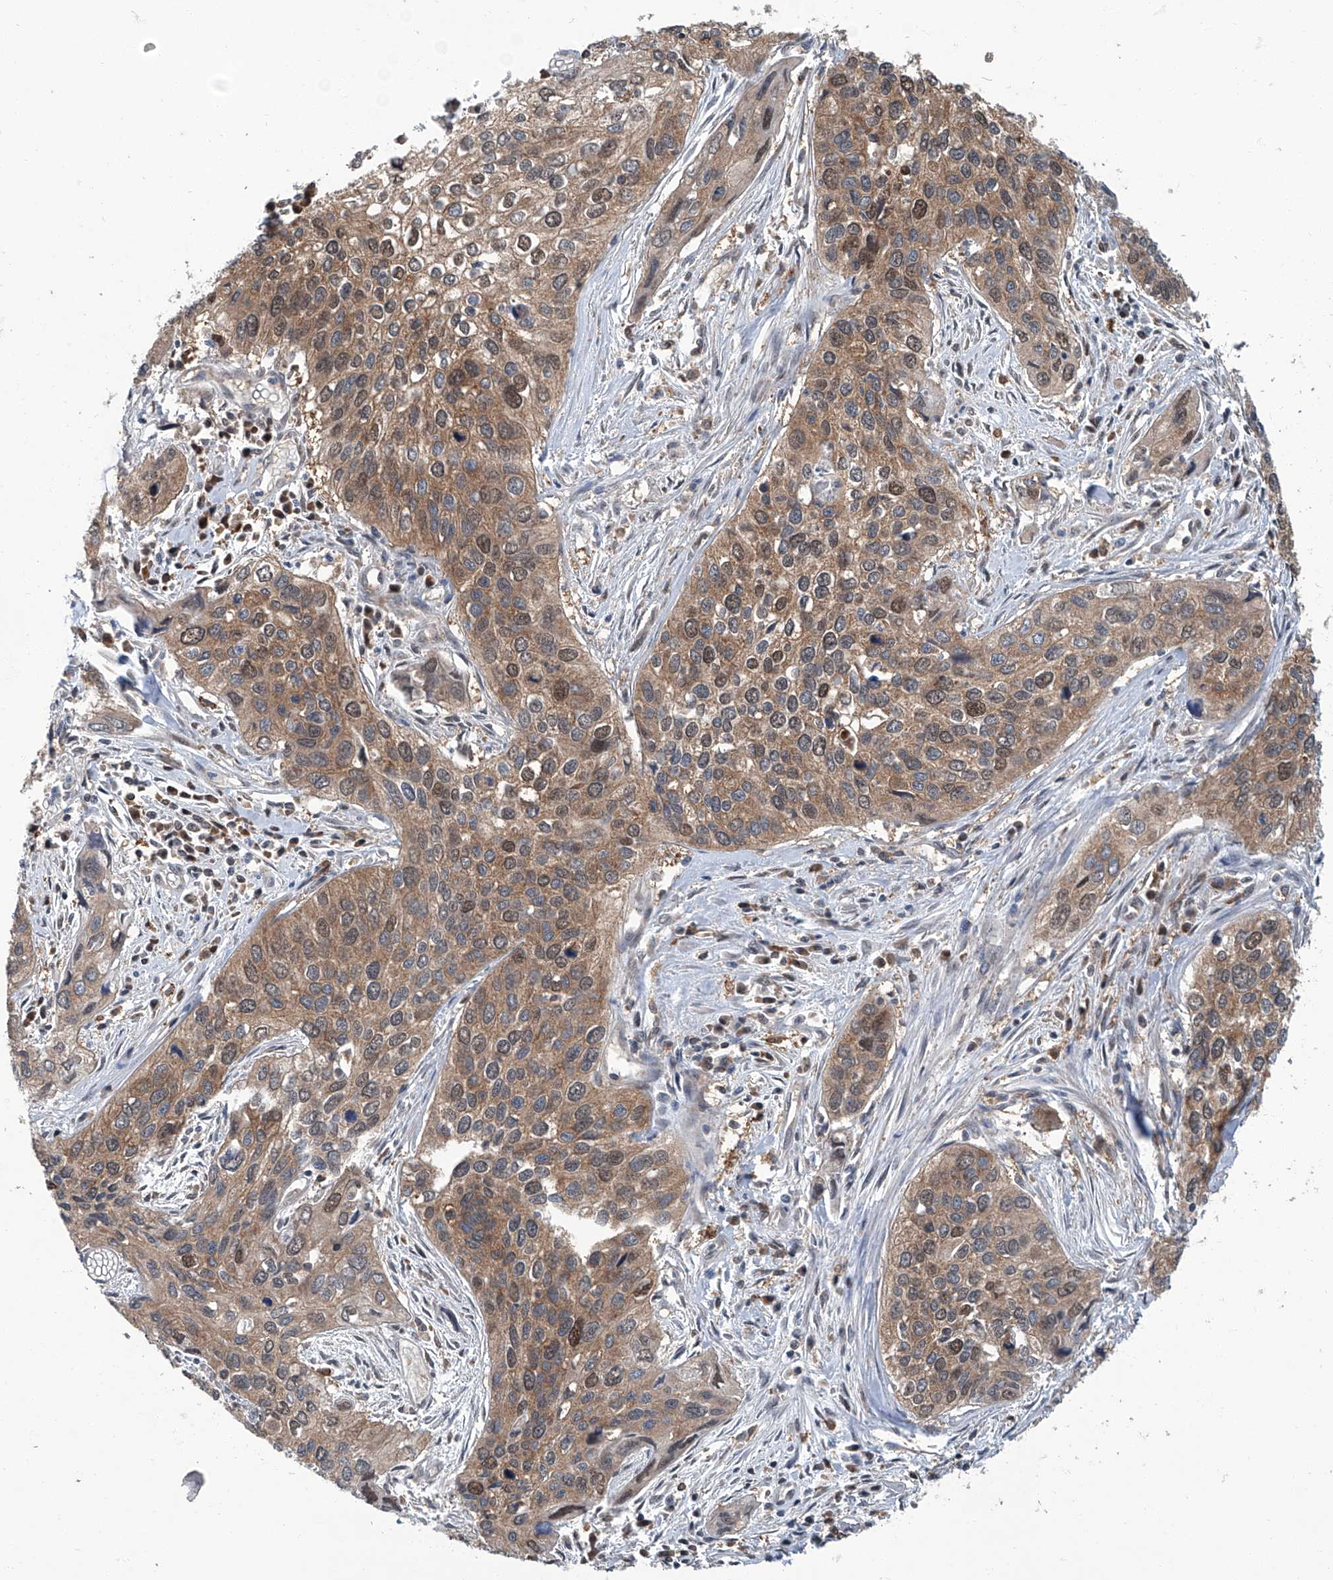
{"staining": {"intensity": "moderate", "quantity": ">75%", "location": "cytoplasmic/membranous,nuclear"}, "tissue": "cervical cancer", "cell_type": "Tumor cells", "image_type": "cancer", "snomed": [{"axis": "morphology", "description": "Squamous cell carcinoma, NOS"}, {"axis": "topography", "description": "Cervix"}], "caption": "Cervical cancer tissue displays moderate cytoplasmic/membranous and nuclear staining in about >75% of tumor cells", "gene": "CLK1", "patient": {"sex": "female", "age": 55}}